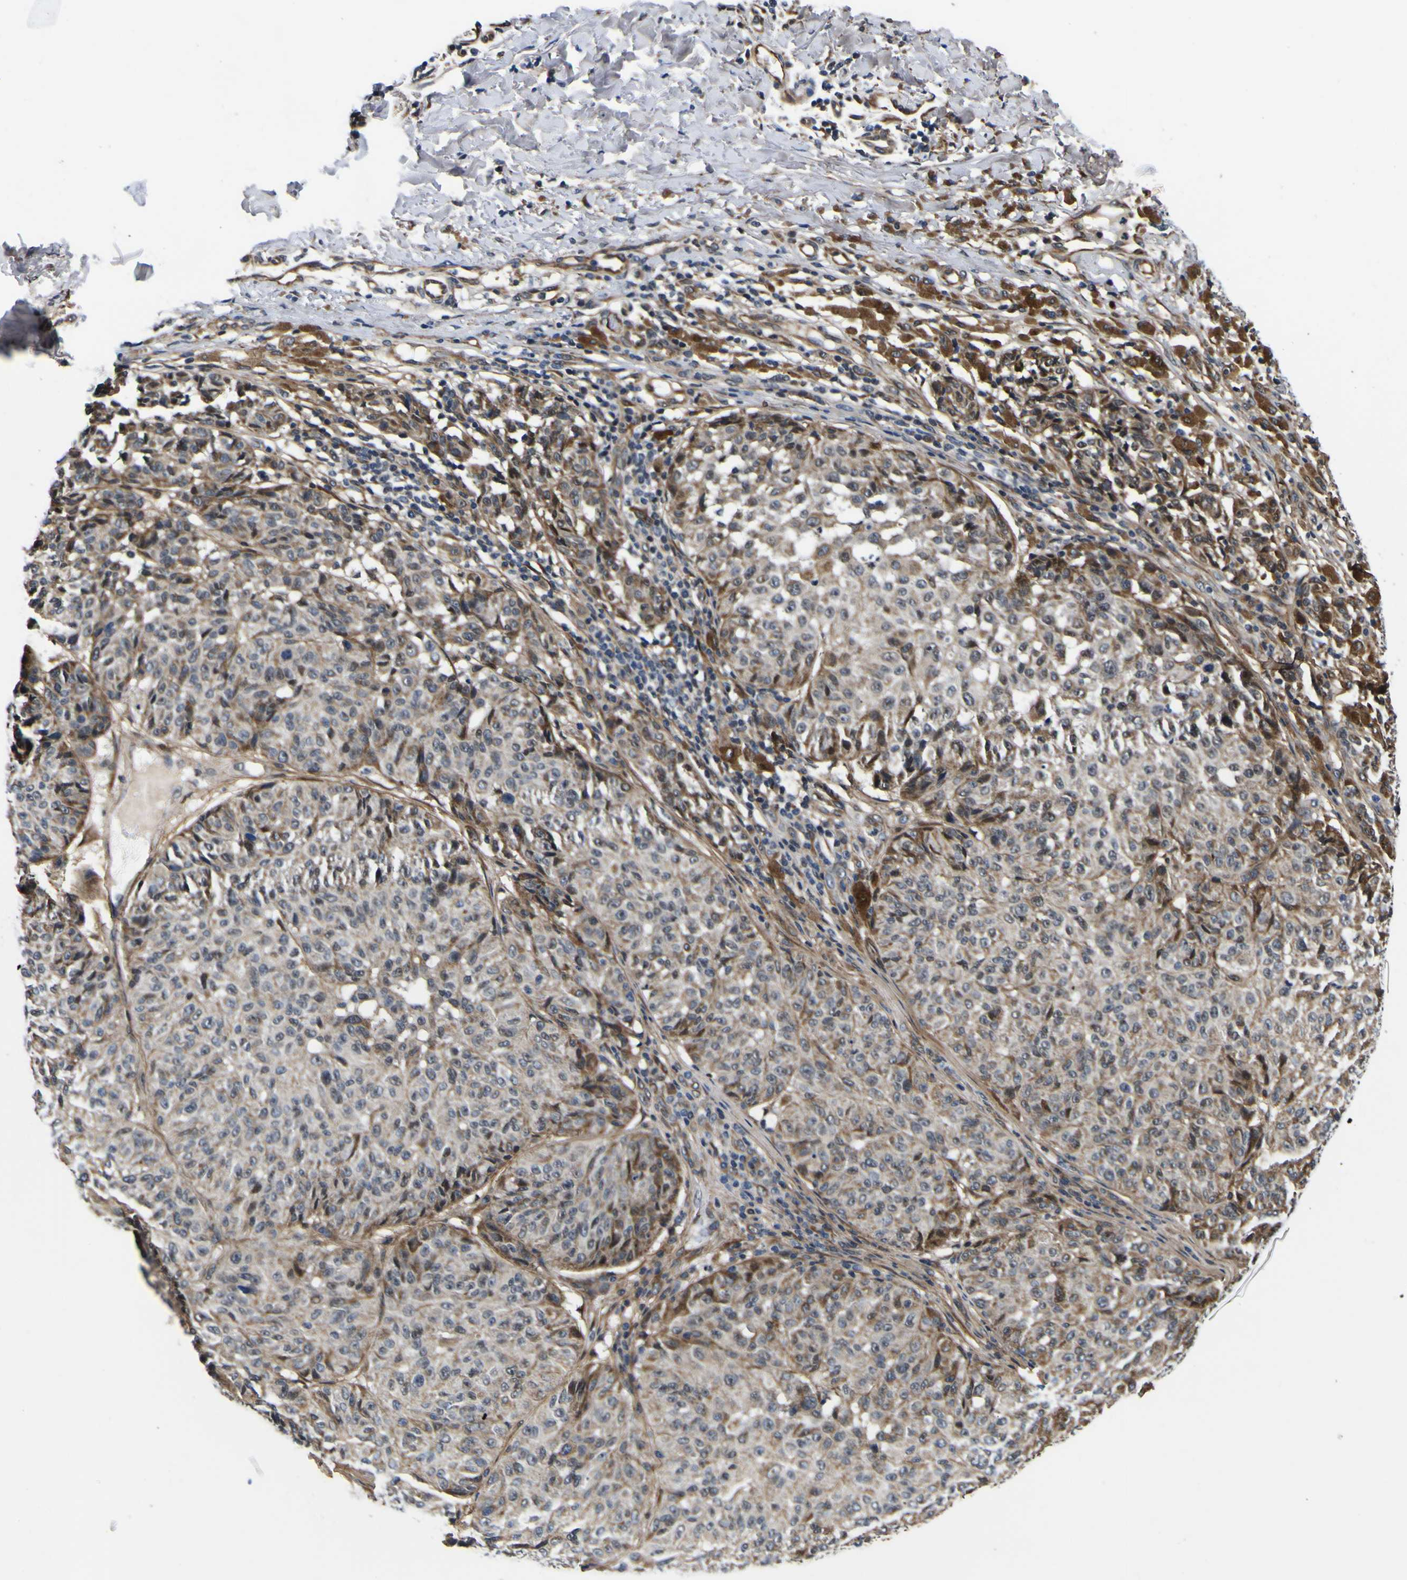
{"staining": {"intensity": "weak", "quantity": ">75%", "location": "cytoplasmic/membranous"}, "tissue": "melanoma", "cell_type": "Tumor cells", "image_type": "cancer", "snomed": [{"axis": "morphology", "description": "Malignant melanoma, NOS"}, {"axis": "topography", "description": "Skin"}], "caption": "This photomicrograph demonstrates immunohistochemistry (IHC) staining of malignant melanoma, with low weak cytoplasmic/membranous staining in about >75% of tumor cells.", "gene": "POSTN", "patient": {"sex": "female", "age": 46}}